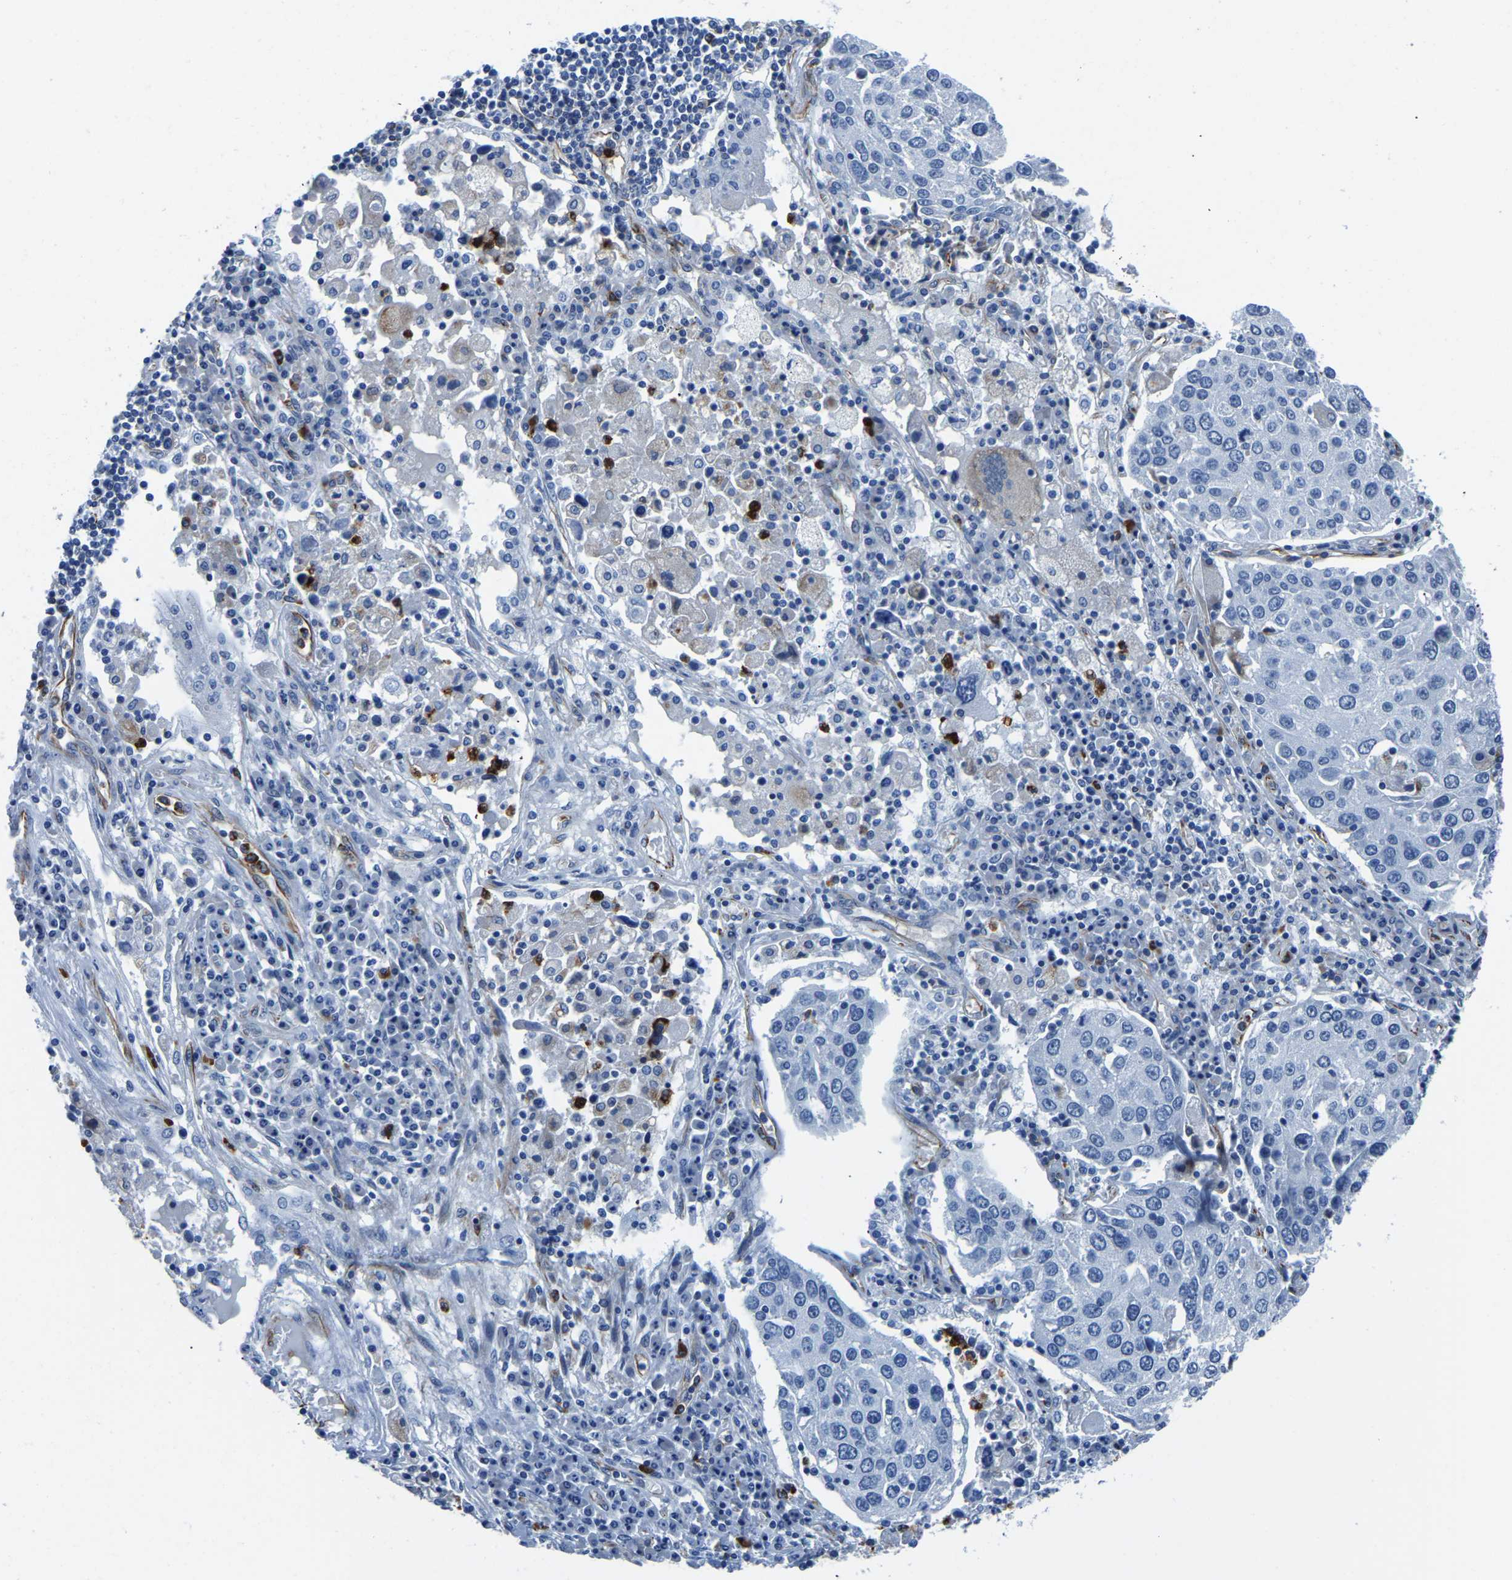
{"staining": {"intensity": "negative", "quantity": "none", "location": "none"}, "tissue": "lung cancer", "cell_type": "Tumor cells", "image_type": "cancer", "snomed": [{"axis": "morphology", "description": "Squamous cell carcinoma, NOS"}, {"axis": "topography", "description": "Lung"}], "caption": "Immunohistochemistry micrograph of neoplastic tissue: human lung cancer stained with DAB (3,3'-diaminobenzidine) shows no significant protein staining in tumor cells.", "gene": "MS4A3", "patient": {"sex": "male", "age": 65}}